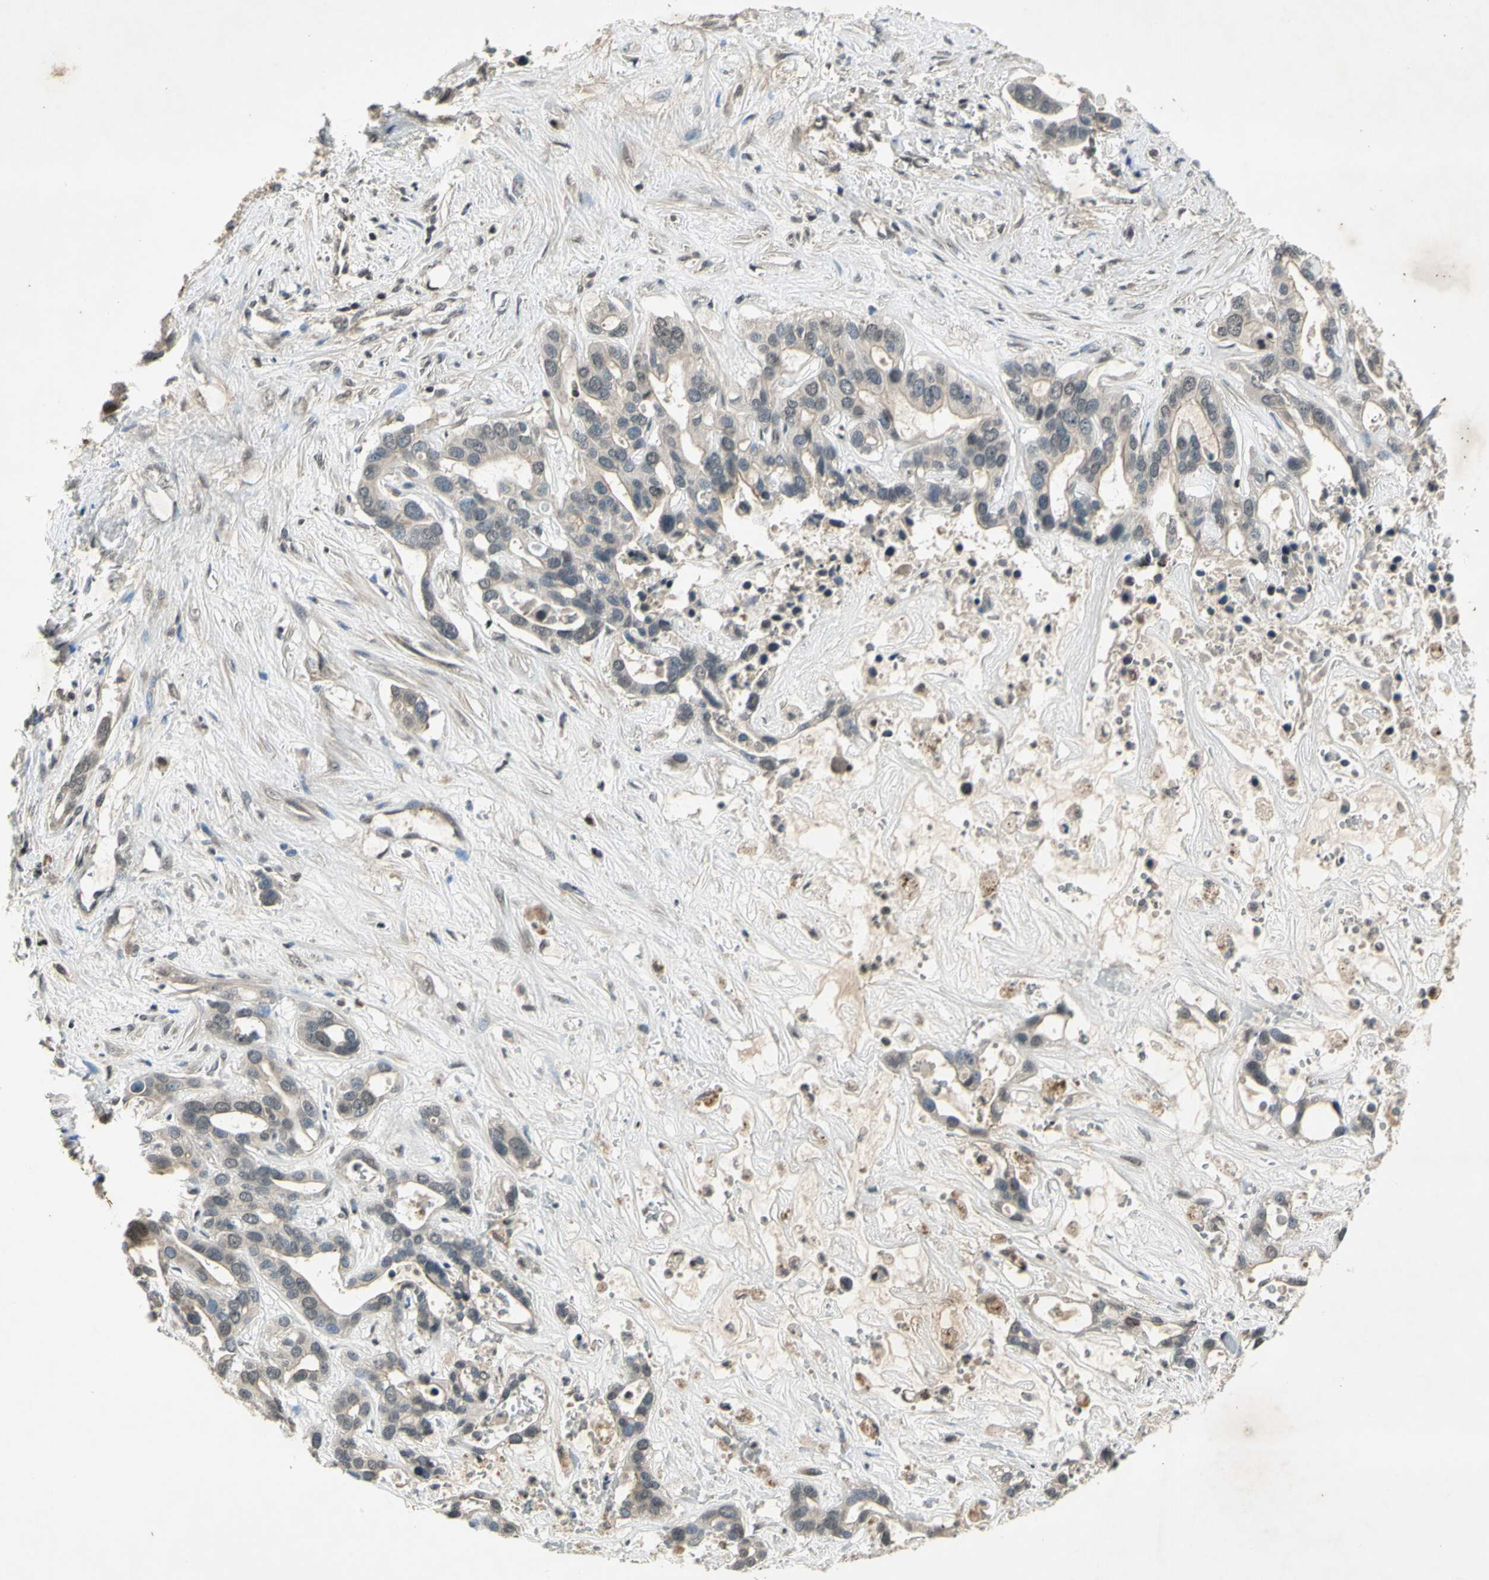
{"staining": {"intensity": "weak", "quantity": "<25%", "location": "cytoplasmic/membranous"}, "tissue": "liver cancer", "cell_type": "Tumor cells", "image_type": "cancer", "snomed": [{"axis": "morphology", "description": "Cholangiocarcinoma"}, {"axis": "topography", "description": "Liver"}], "caption": "A high-resolution image shows immunohistochemistry (IHC) staining of liver cholangiocarcinoma, which exhibits no significant positivity in tumor cells.", "gene": "EFNB2", "patient": {"sex": "female", "age": 65}}